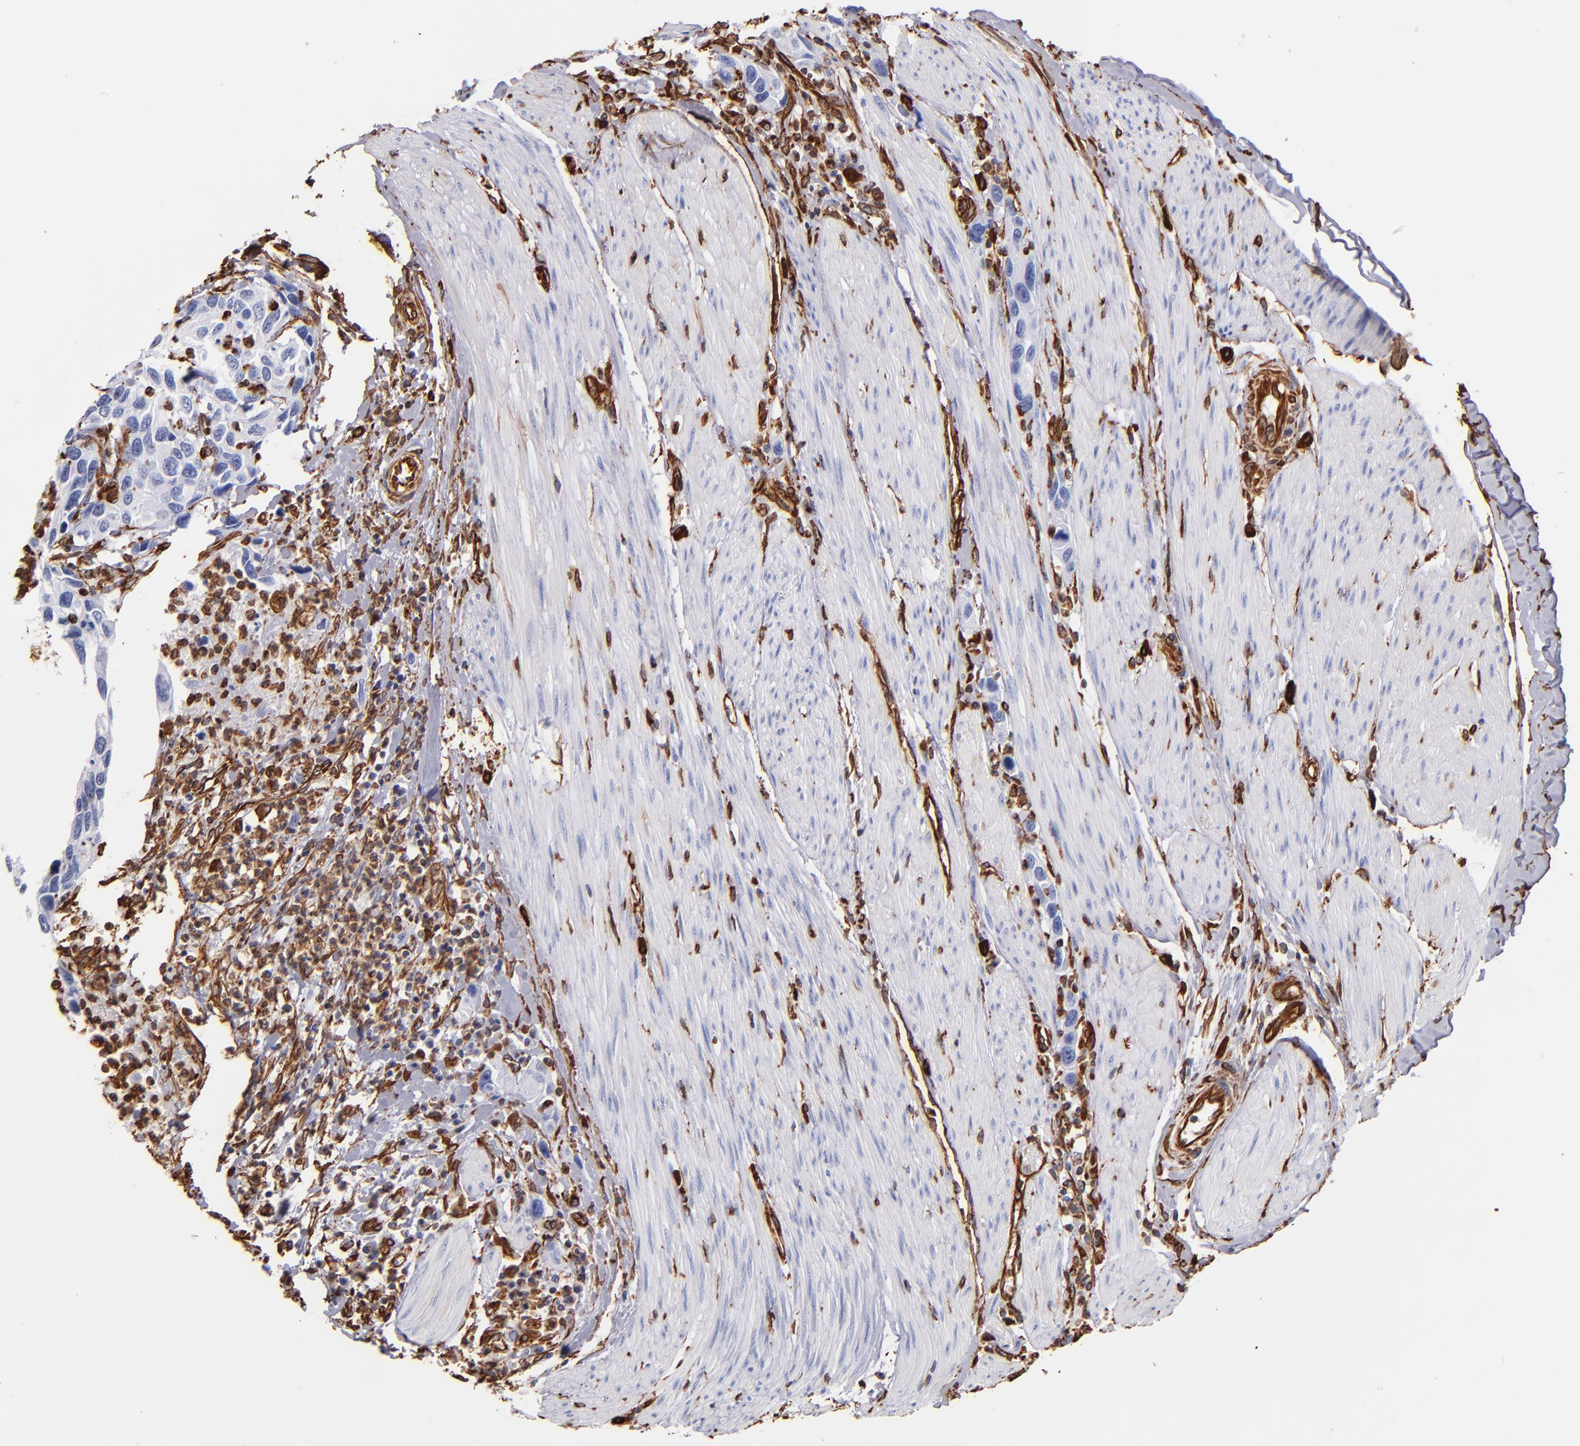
{"staining": {"intensity": "strong", "quantity": "<25%", "location": "cytoplasmic/membranous"}, "tissue": "urothelial cancer", "cell_type": "Tumor cells", "image_type": "cancer", "snomed": [{"axis": "morphology", "description": "Urothelial carcinoma, High grade"}, {"axis": "topography", "description": "Urinary bladder"}], "caption": "Strong cytoplasmic/membranous staining for a protein is appreciated in approximately <25% of tumor cells of urothelial cancer using IHC.", "gene": "VIM", "patient": {"sex": "male", "age": 66}}